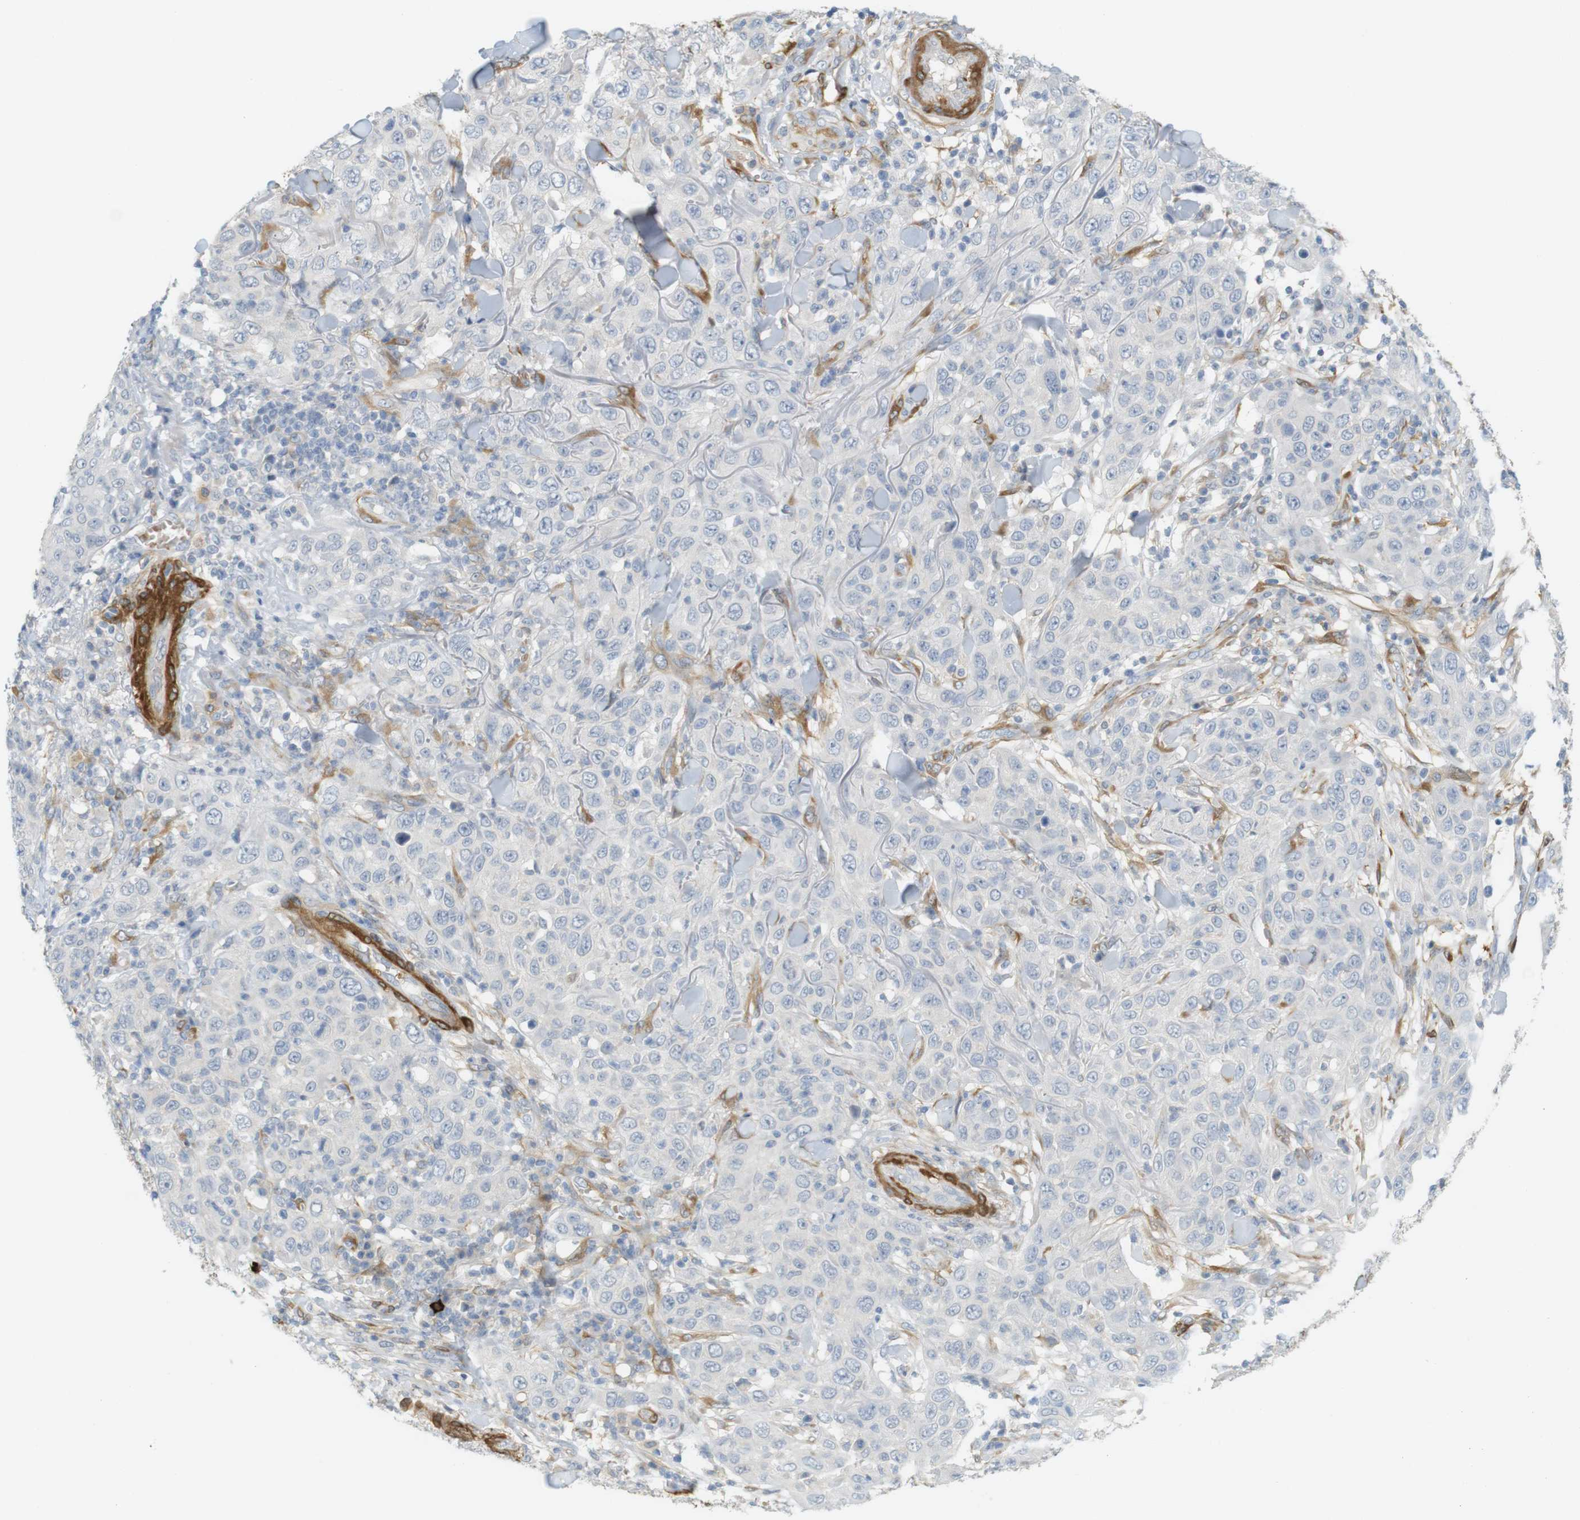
{"staining": {"intensity": "negative", "quantity": "none", "location": "none"}, "tissue": "skin cancer", "cell_type": "Tumor cells", "image_type": "cancer", "snomed": [{"axis": "morphology", "description": "Squamous cell carcinoma, NOS"}, {"axis": "topography", "description": "Skin"}], "caption": "Immunohistochemistry (IHC) of human squamous cell carcinoma (skin) displays no staining in tumor cells.", "gene": "PDE3A", "patient": {"sex": "female", "age": 88}}